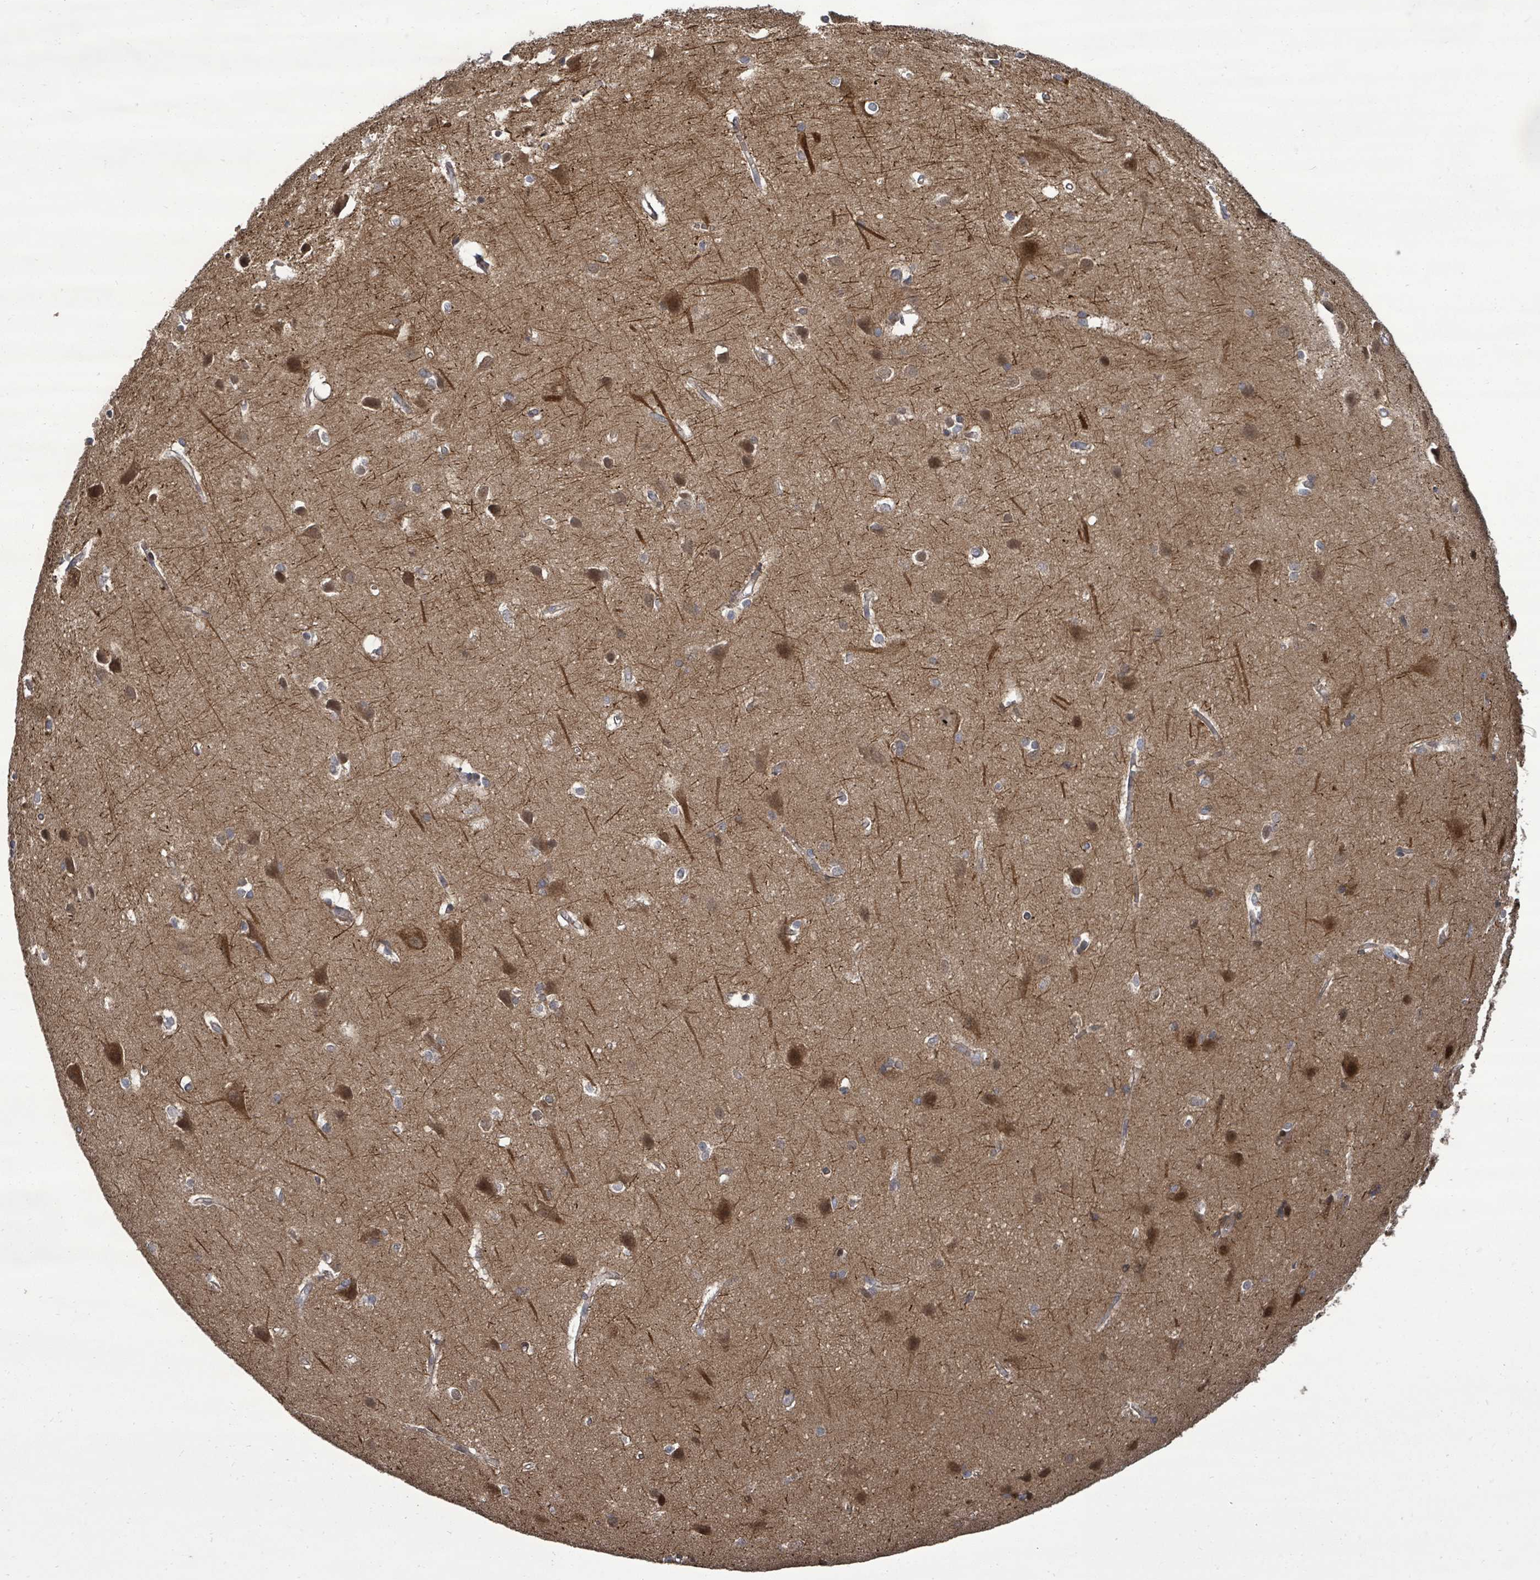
{"staining": {"intensity": "moderate", "quantity": "<25%", "location": "cytoplasmic/membranous"}, "tissue": "cerebral cortex", "cell_type": "Endothelial cells", "image_type": "normal", "snomed": [{"axis": "morphology", "description": "Normal tissue, NOS"}, {"axis": "topography", "description": "Cerebral cortex"}], "caption": "Immunohistochemical staining of benign cerebral cortex reveals low levels of moderate cytoplasmic/membranous expression in about <25% of endothelial cells.", "gene": "KRTAP27", "patient": {"sex": "male", "age": 37}}